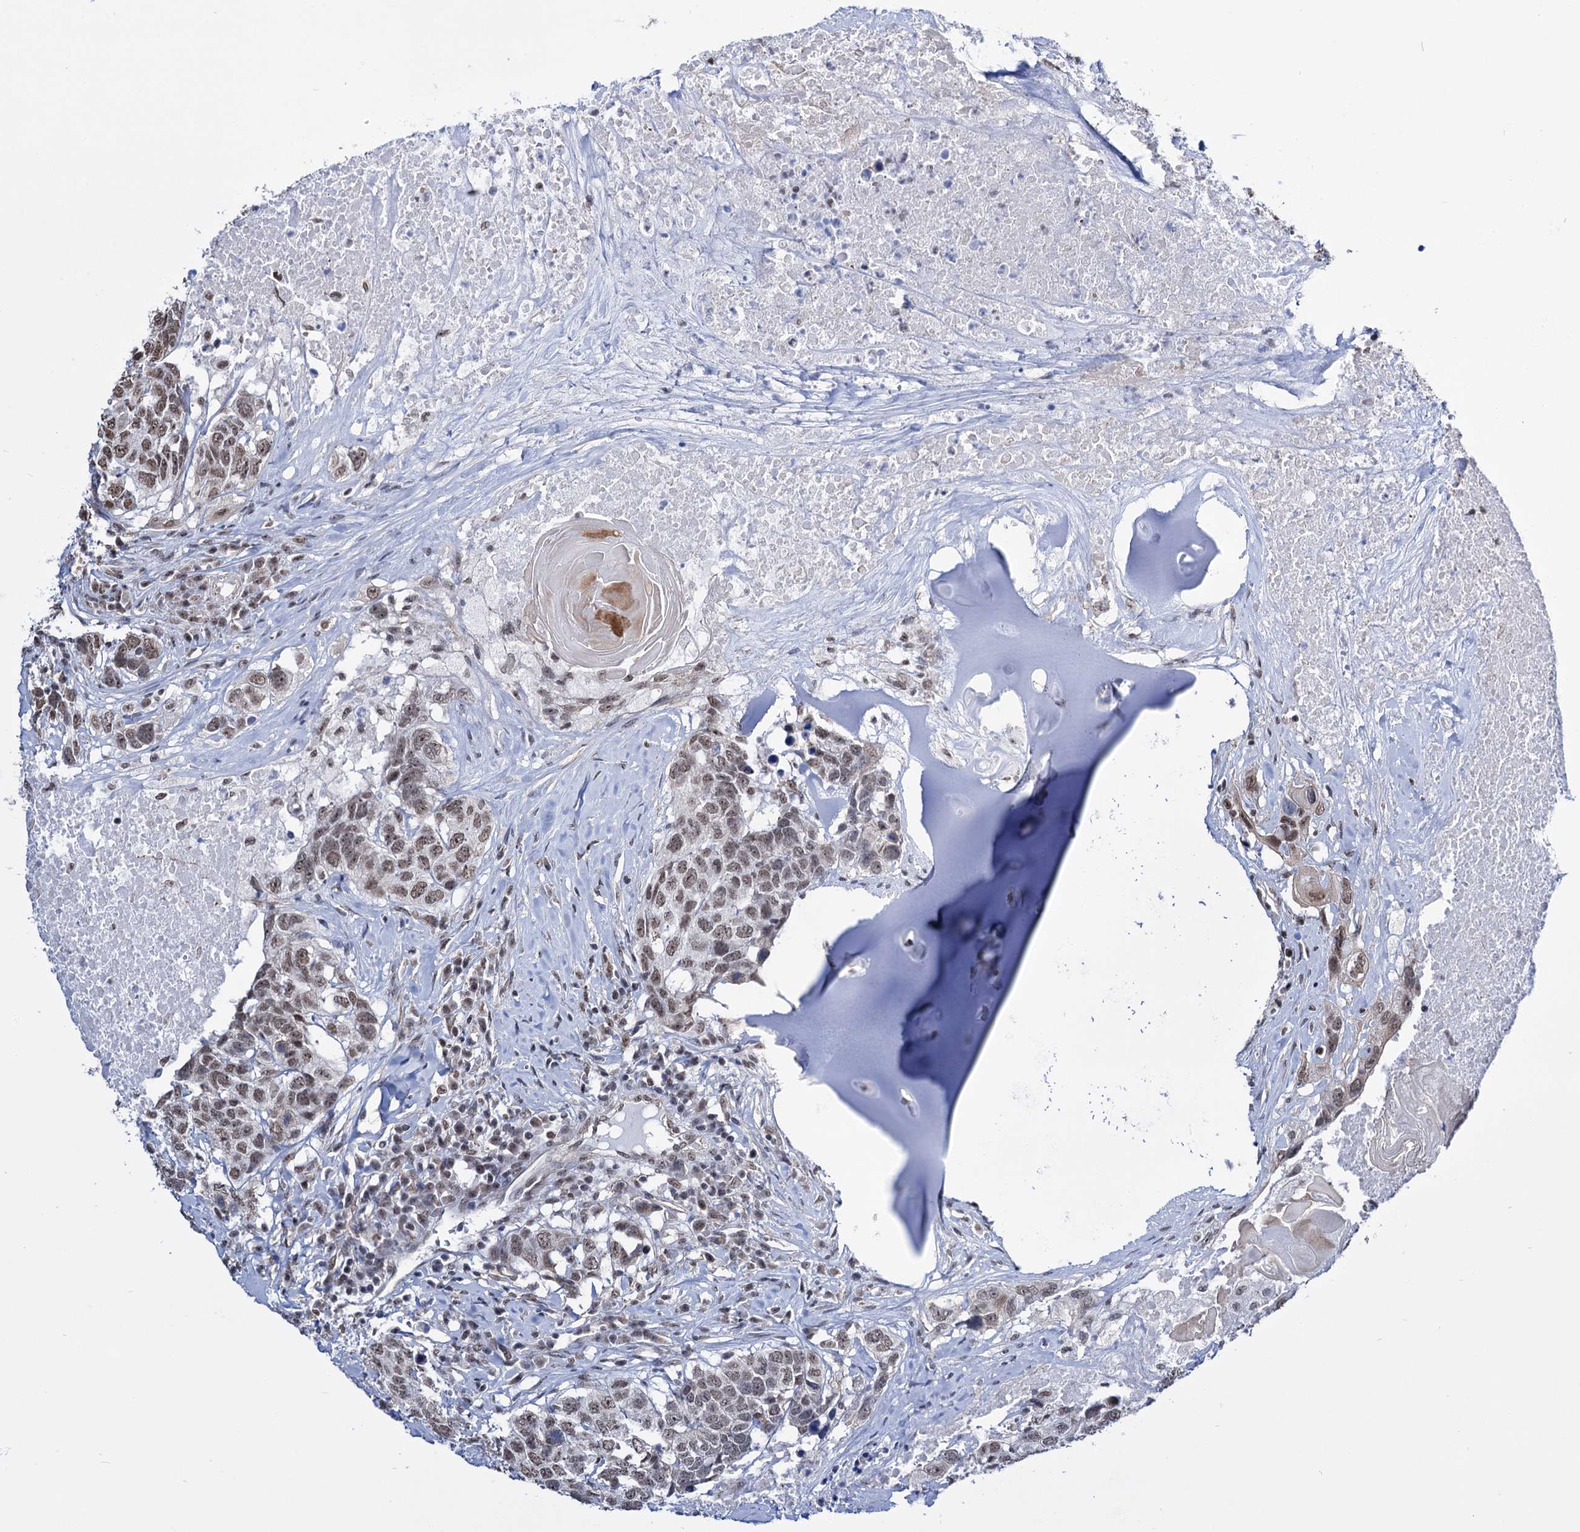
{"staining": {"intensity": "moderate", "quantity": "25%-75%", "location": "nuclear"}, "tissue": "head and neck cancer", "cell_type": "Tumor cells", "image_type": "cancer", "snomed": [{"axis": "morphology", "description": "Squamous cell carcinoma, NOS"}, {"axis": "topography", "description": "Head-Neck"}], "caption": "Immunohistochemical staining of human head and neck cancer (squamous cell carcinoma) reveals moderate nuclear protein expression in approximately 25%-75% of tumor cells. (DAB (3,3'-diaminobenzidine) = brown stain, brightfield microscopy at high magnification).", "gene": "ABHD10", "patient": {"sex": "male", "age": 66}}